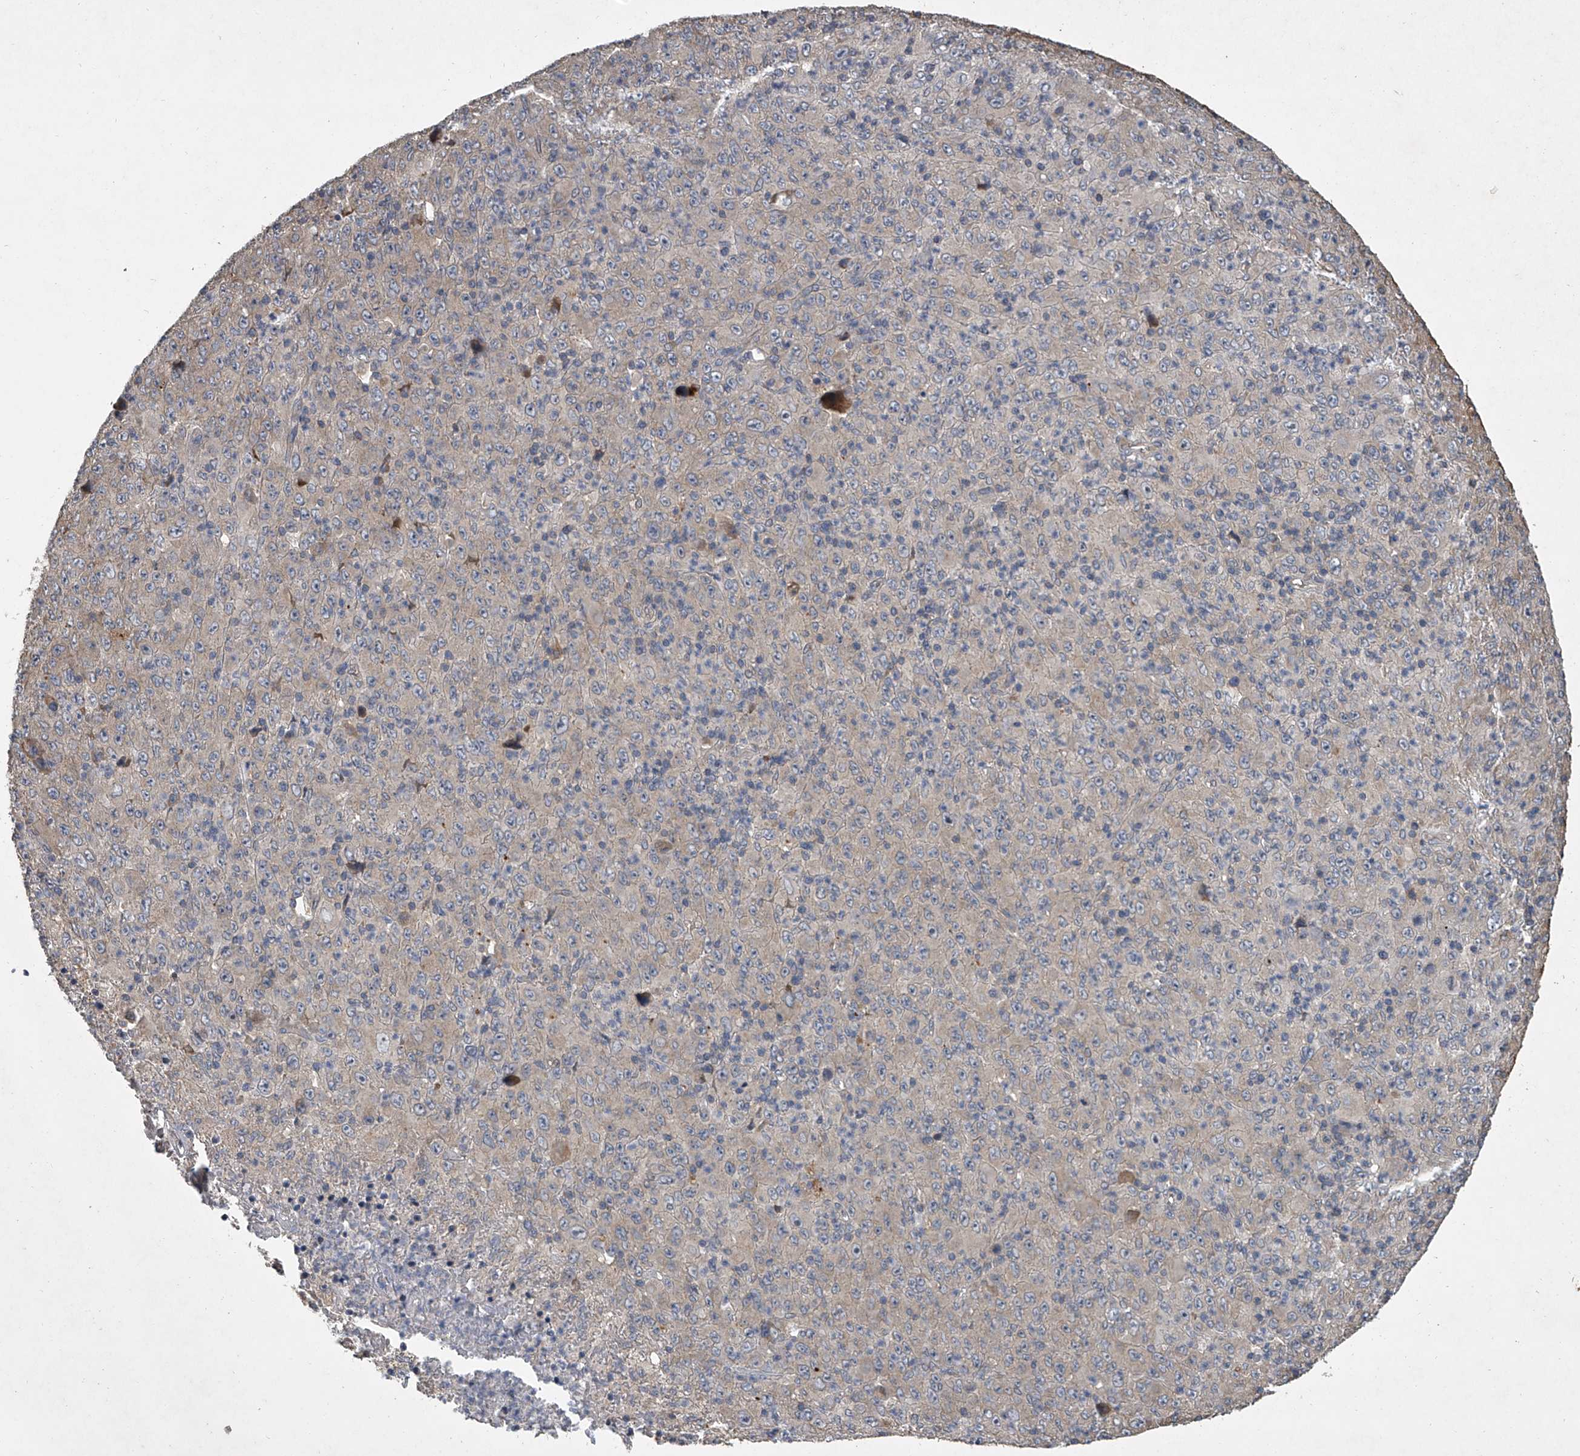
{"staining": {"intensity": "weak", "quantity": "<25%", "location": "cytoplasmic/membranous"}, "tissue": "melanoma", "cell_type": "Tumor cells", "image_type": "cancer", "snomed": [{"axis": "morphology", "description": "Malignant melanoma, Metastatic site"}, {"axis": "topography", "description": "Skin"}], "caption": "Immunohistochemistry of human malignant melanoma (metastatic site) demonstrates no staining in tumor cells.", "gene": "DOCK9", "patient": {"sex": "female", "age": 56}}